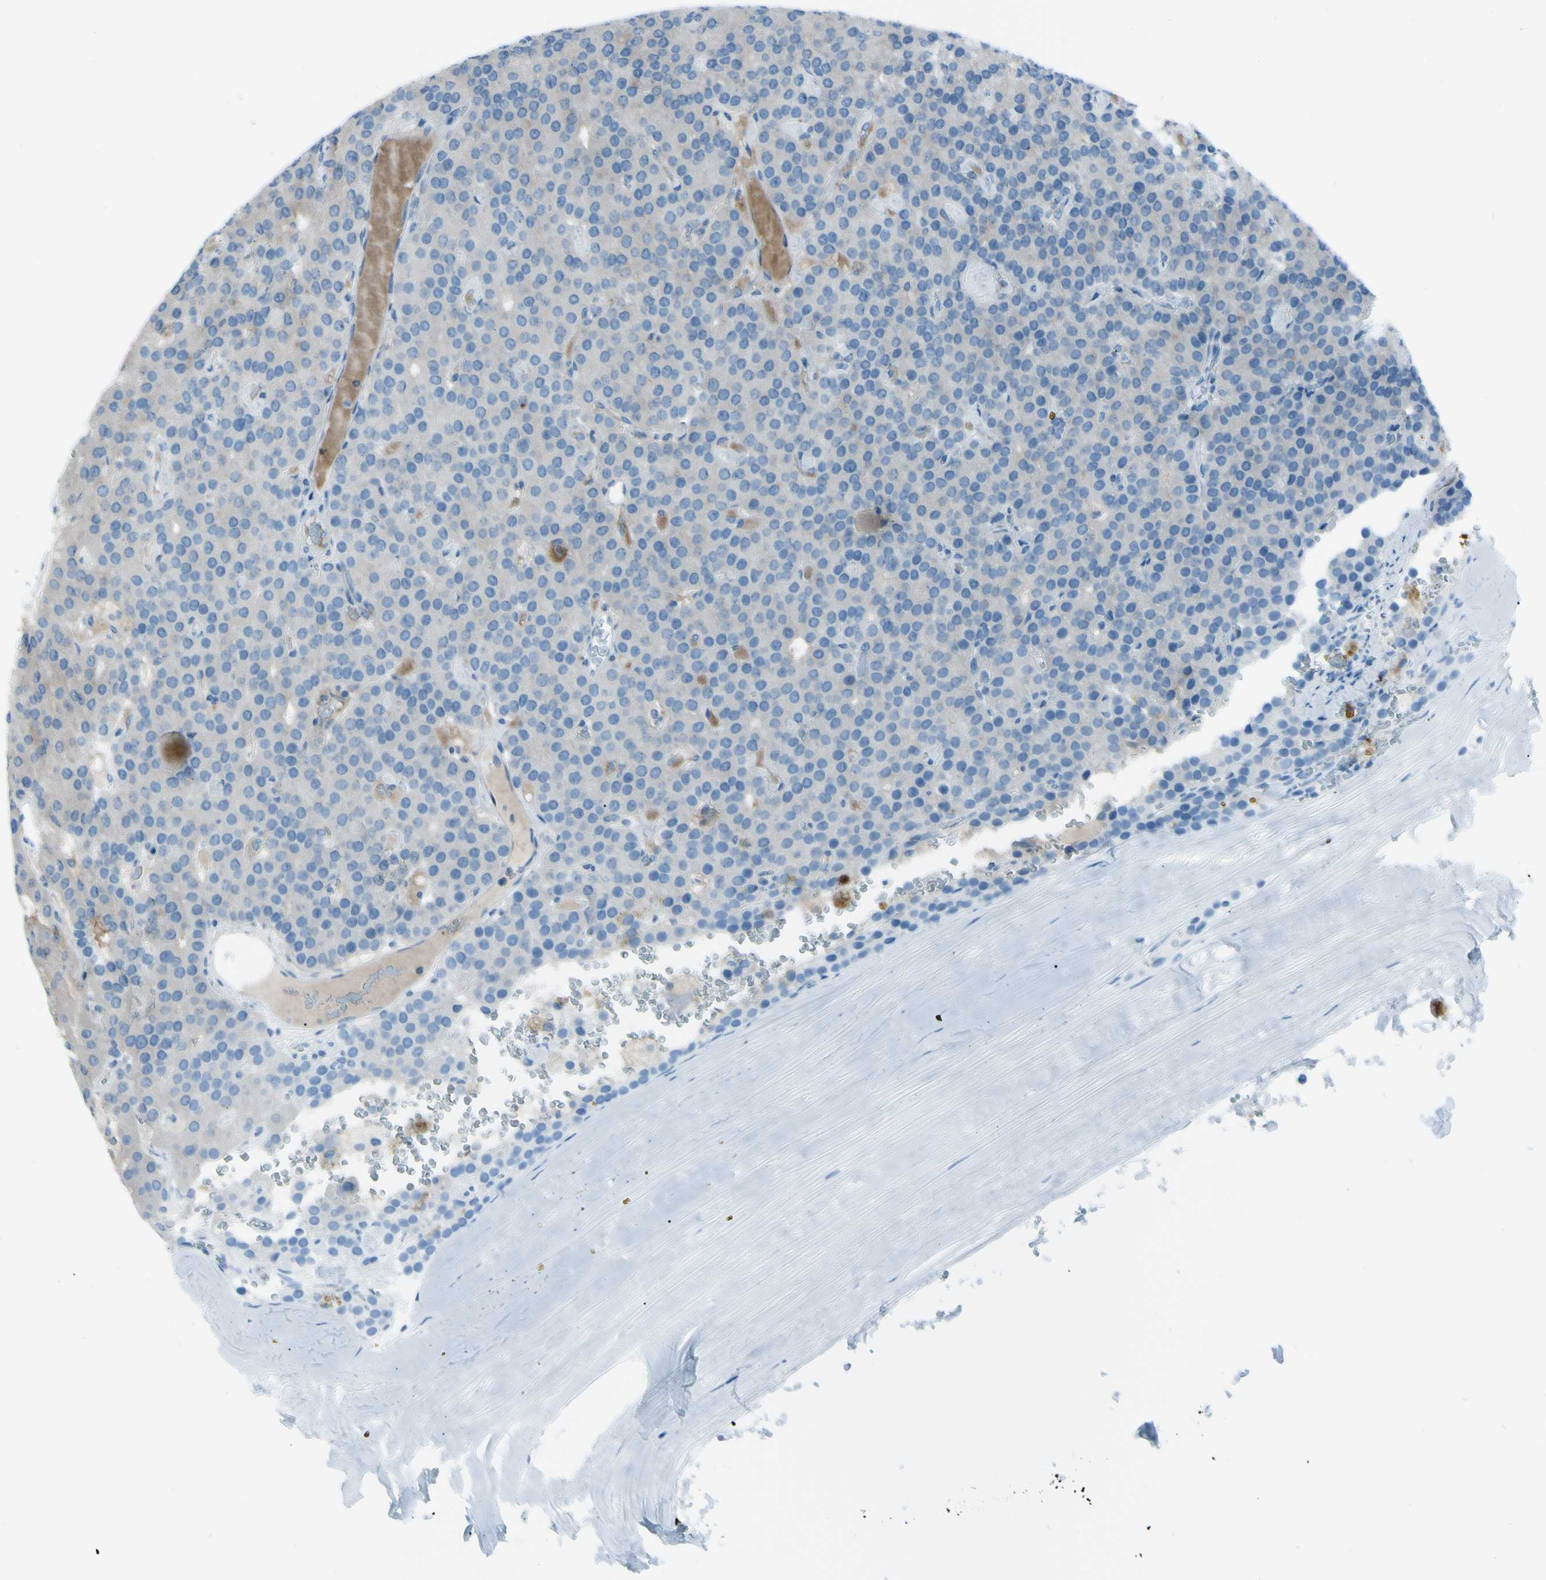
{"staining": {"intensity": "negative", "quantity": "none", "location": "none"}, "tissue": "parathyroid gland", "cell_type": "Glandular cells", "image_type": "normal", "snomed": [{"axis": "morphology", "description": "Normal tissue, NOS"}, {"axis": "morphology", "description": "Adenoma, NOS"}, {"axis": "topography", "description": "Parathyroid gland"}], "caption": "This is a image of immunohistochemistry staining of benign parathyroid gland, which shows no staining in glandular cells.", "gene": "AFP", "patient": {"sex": "female", "age": 86}}